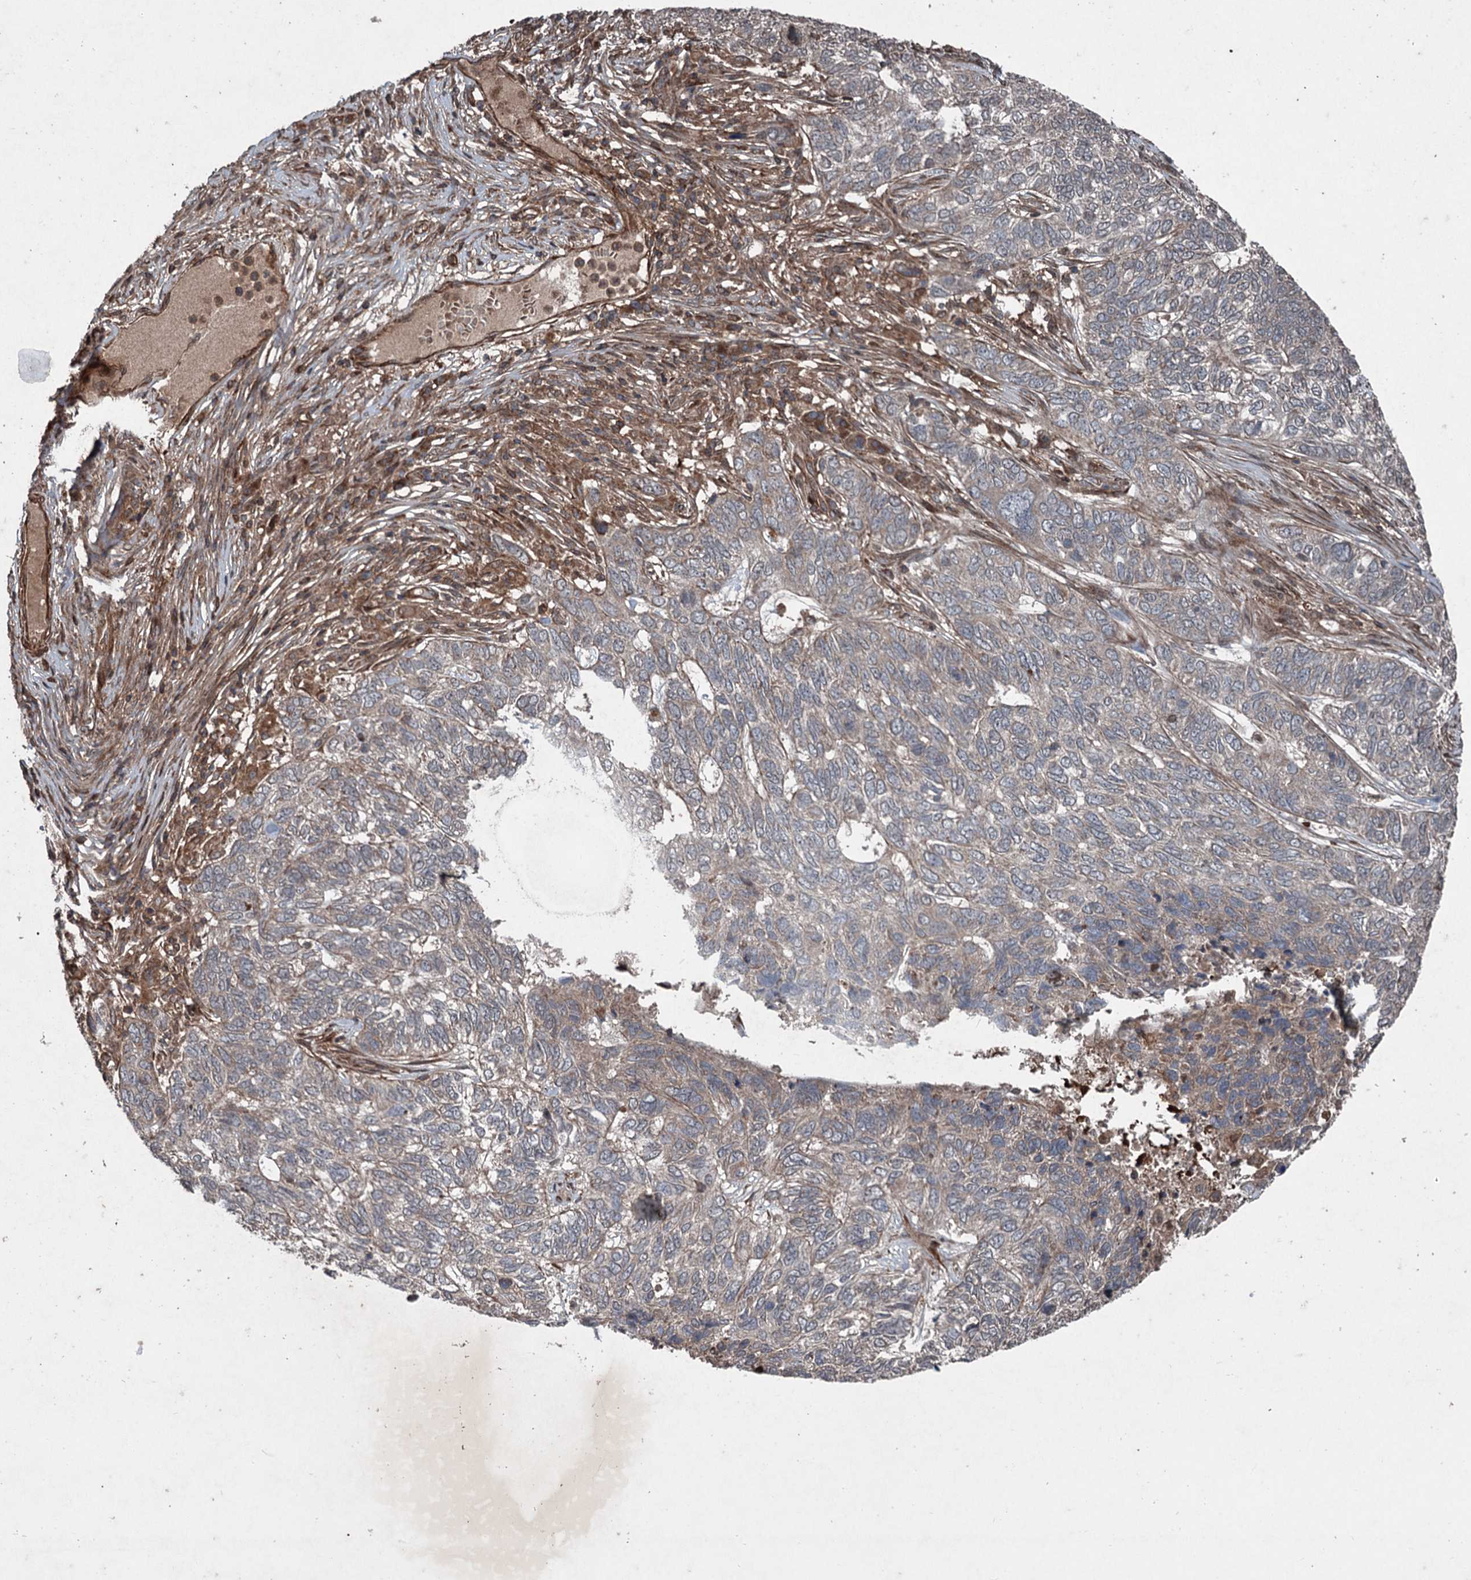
{"staining": {"intensity": "negative", "quantity": "none", "location": "none"}, "tissue": "skin cancer", "cell_type": "Tumor cells", "image_type": "cancer", "snomed": [{"axis": "morphology", "description": "Basal cell carcinoma"}, {"axis": "topography", "description": "Skin"}], "caption": "An image of skin cancer stained for a protein exhibits no brown staining in tumor cells.", "gene": "ALAS1", "patient": {"sex": "female", "age": 65}}